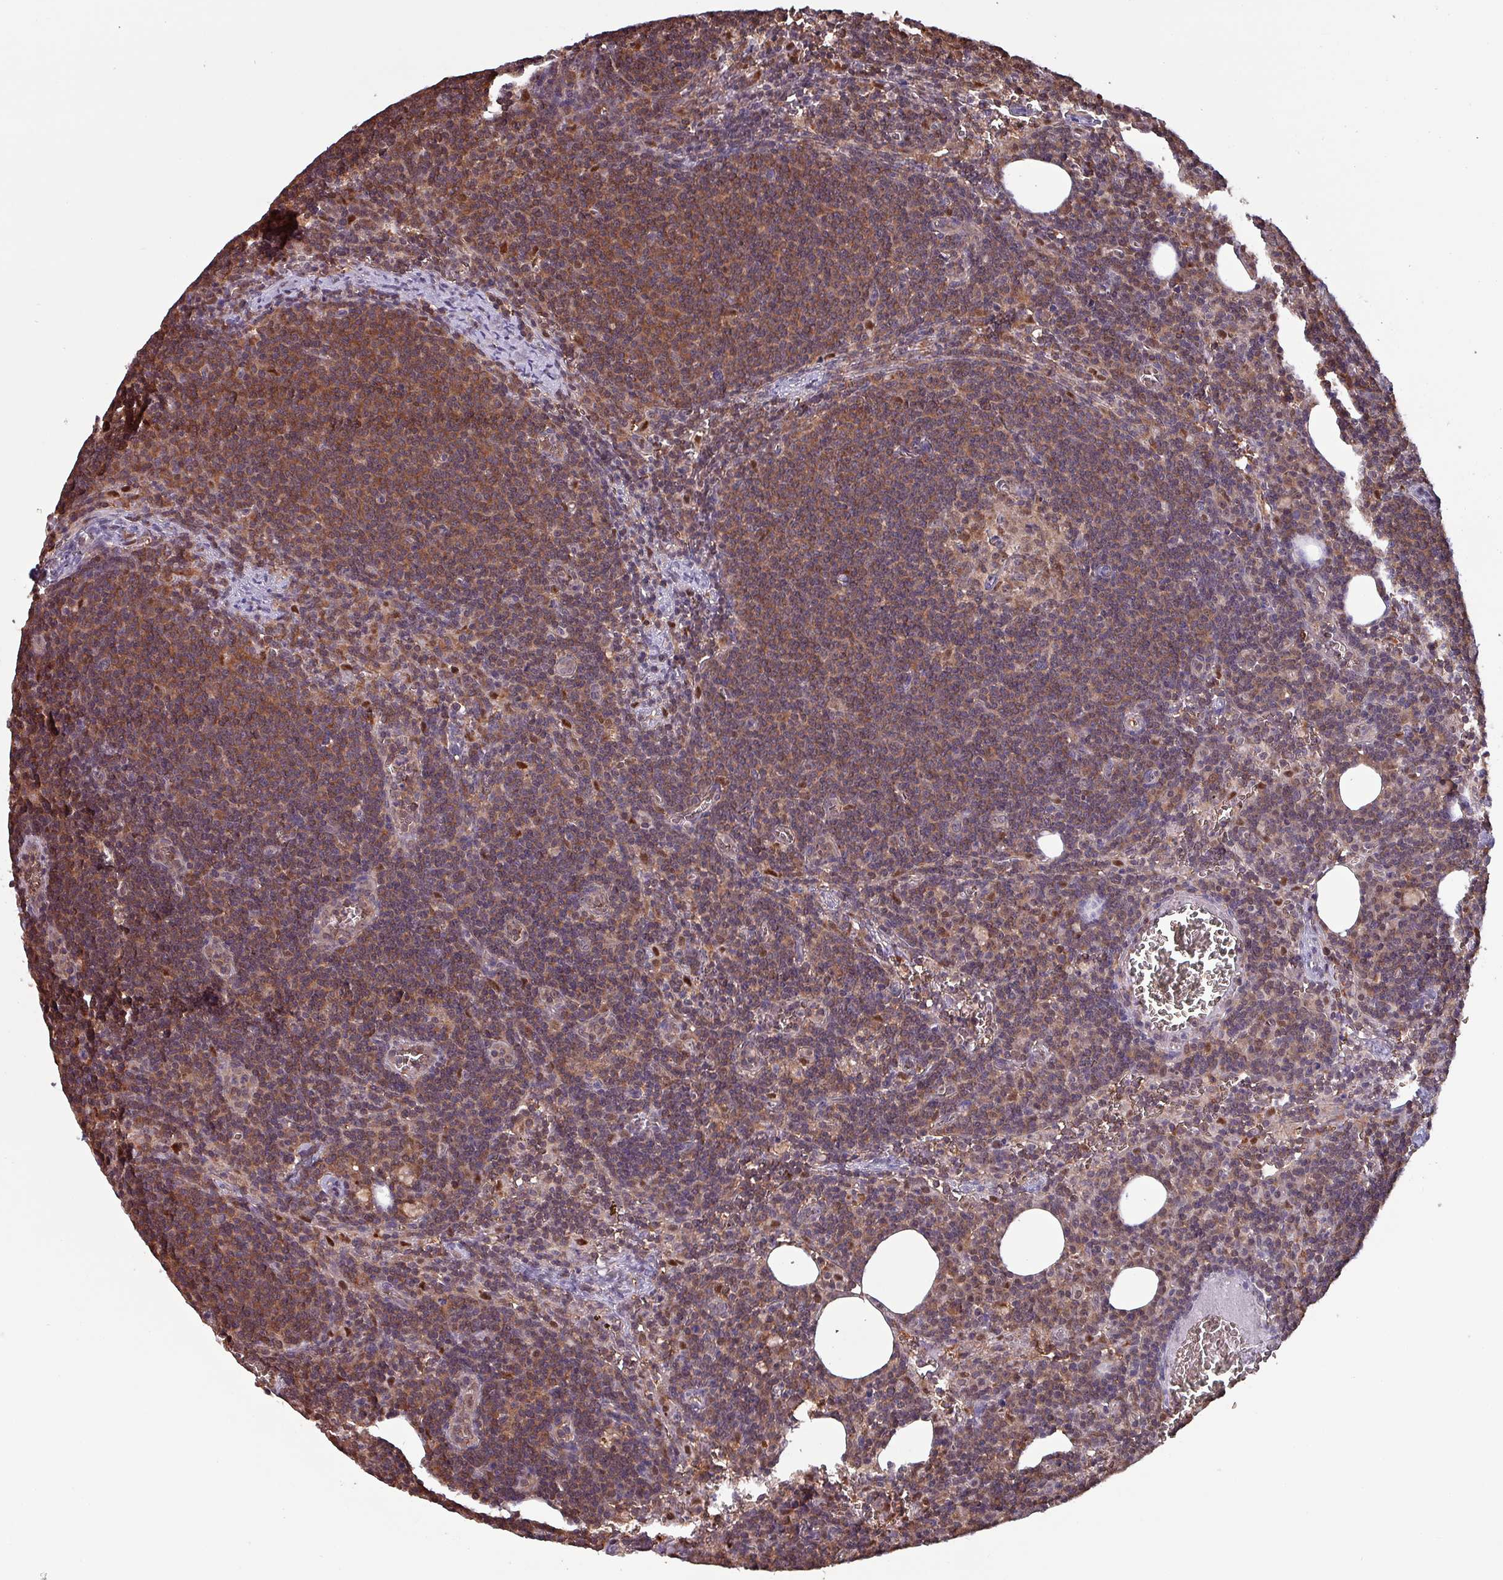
{"staining": {"intensity": "moderate", "quantity": ">75%", "location": "cytoplasmic/membranous"}, "tissue": "lymph node", "cell_type": "Germinal center cells", "image_type": "normal", "snomed": [{"axis": "morphology", "description": "Normal tissue, NOS"}, {"axis": "topography", "description": "Lymph node"}], "caption": "Germinal center cells exhibit medium levels of moderate cytoplasmic/membranous positivity in about >75% of cells in benign human lymph node. The staining was performed using DAB (3,3'-diaminobenzidine) to visualize the protein expression in brown, while the nuclei were stained in blue with hematoxylin (Magnification: 20x).", "gene": "PSMB8", "patient": {"sex": "female", "age": 27}}